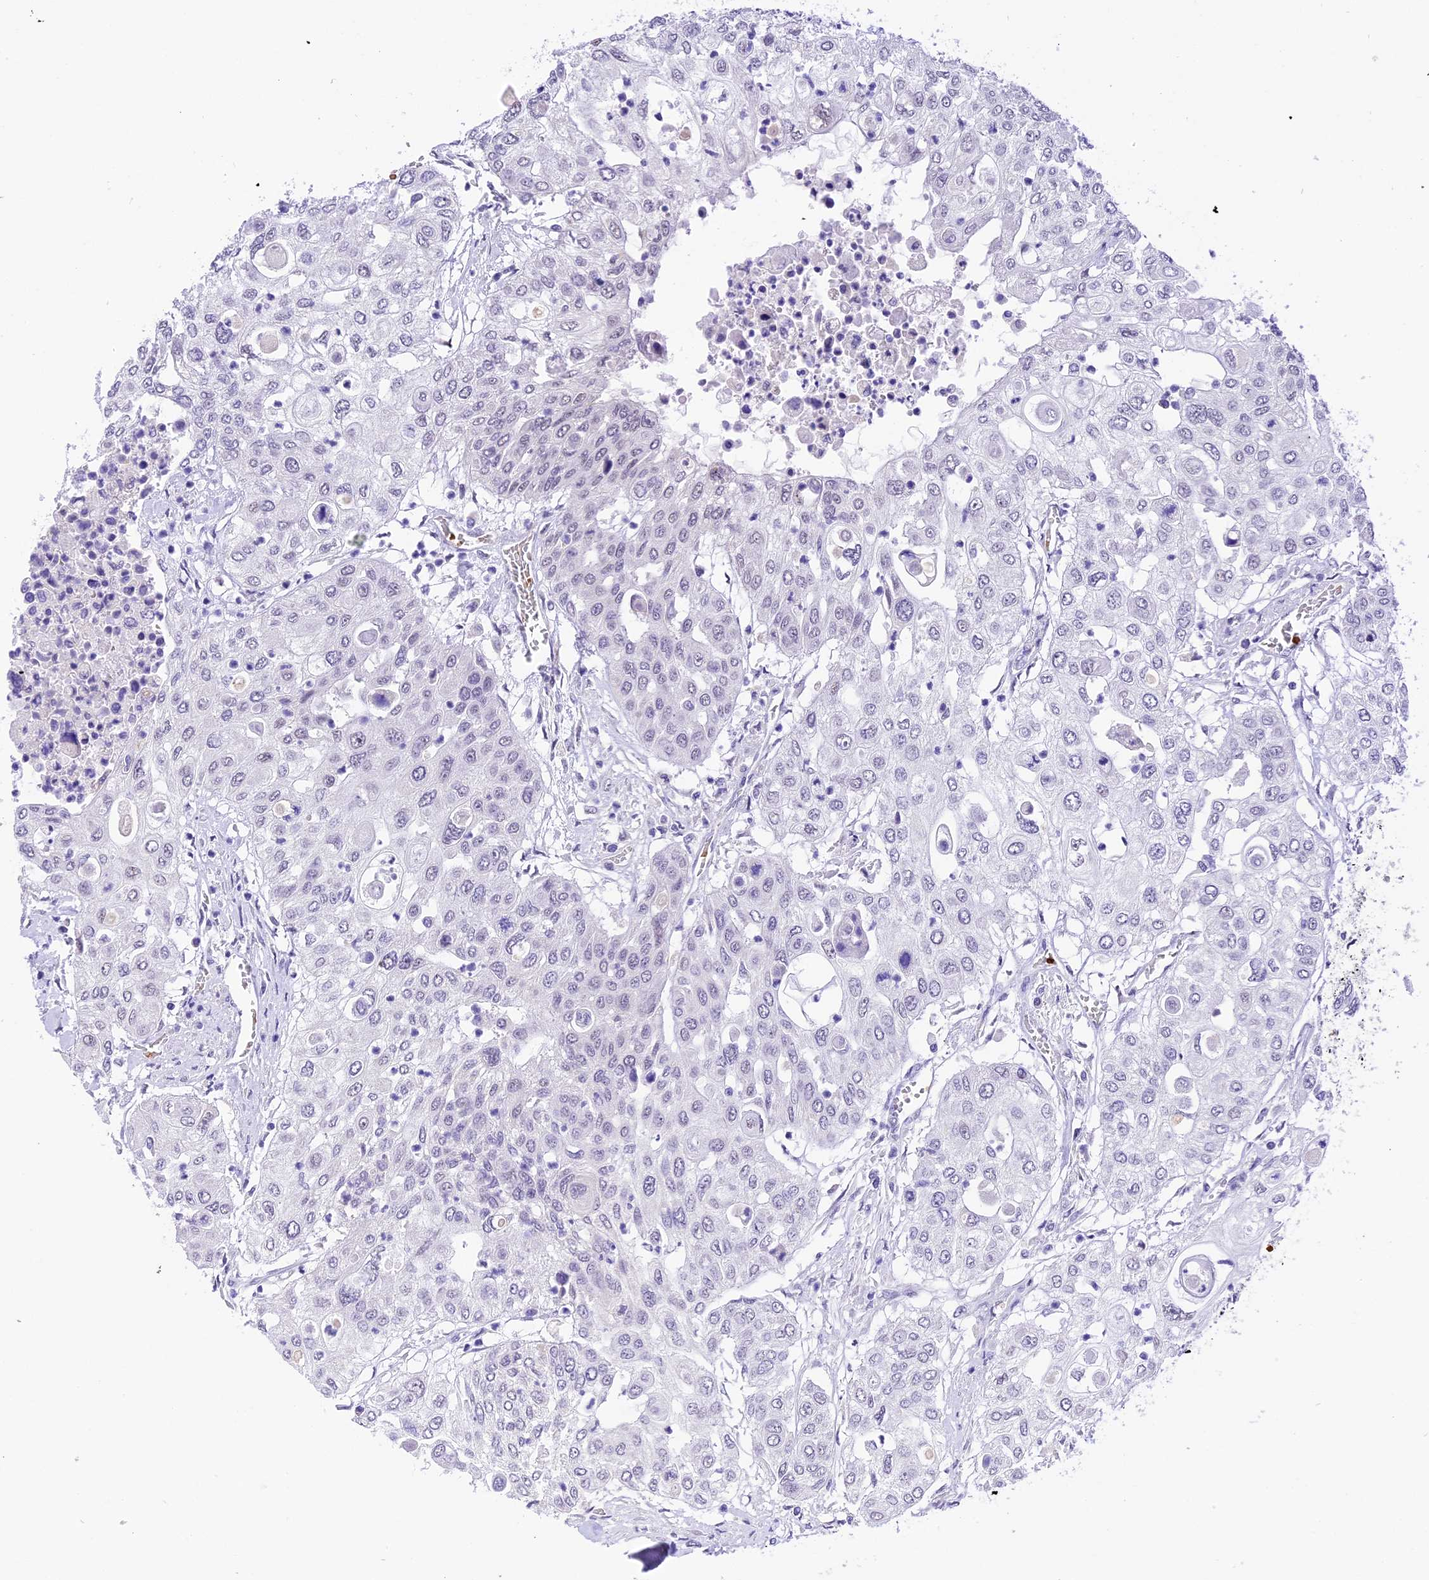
{"staining": {"intensity": "negative", "quantity": "none", "location": "none"}, "tissue": "urothelial cancer", "cell_type": "Tumor cells", "image_type": "cancer", "snomed": [{"axis": "morphology", "description": "Urothelial carcinoma, High grade"}, {"axis": "topography", "description": "Urinary bladder"}], "caption": "Immunohistochemical staining of urothelial cancer displays no significant expression in tumor cells. (Brightfield microscopy of DAB IHC at high magnification).", "gene": "AHSP", "patient": {"sex": "female", "age": 79}}